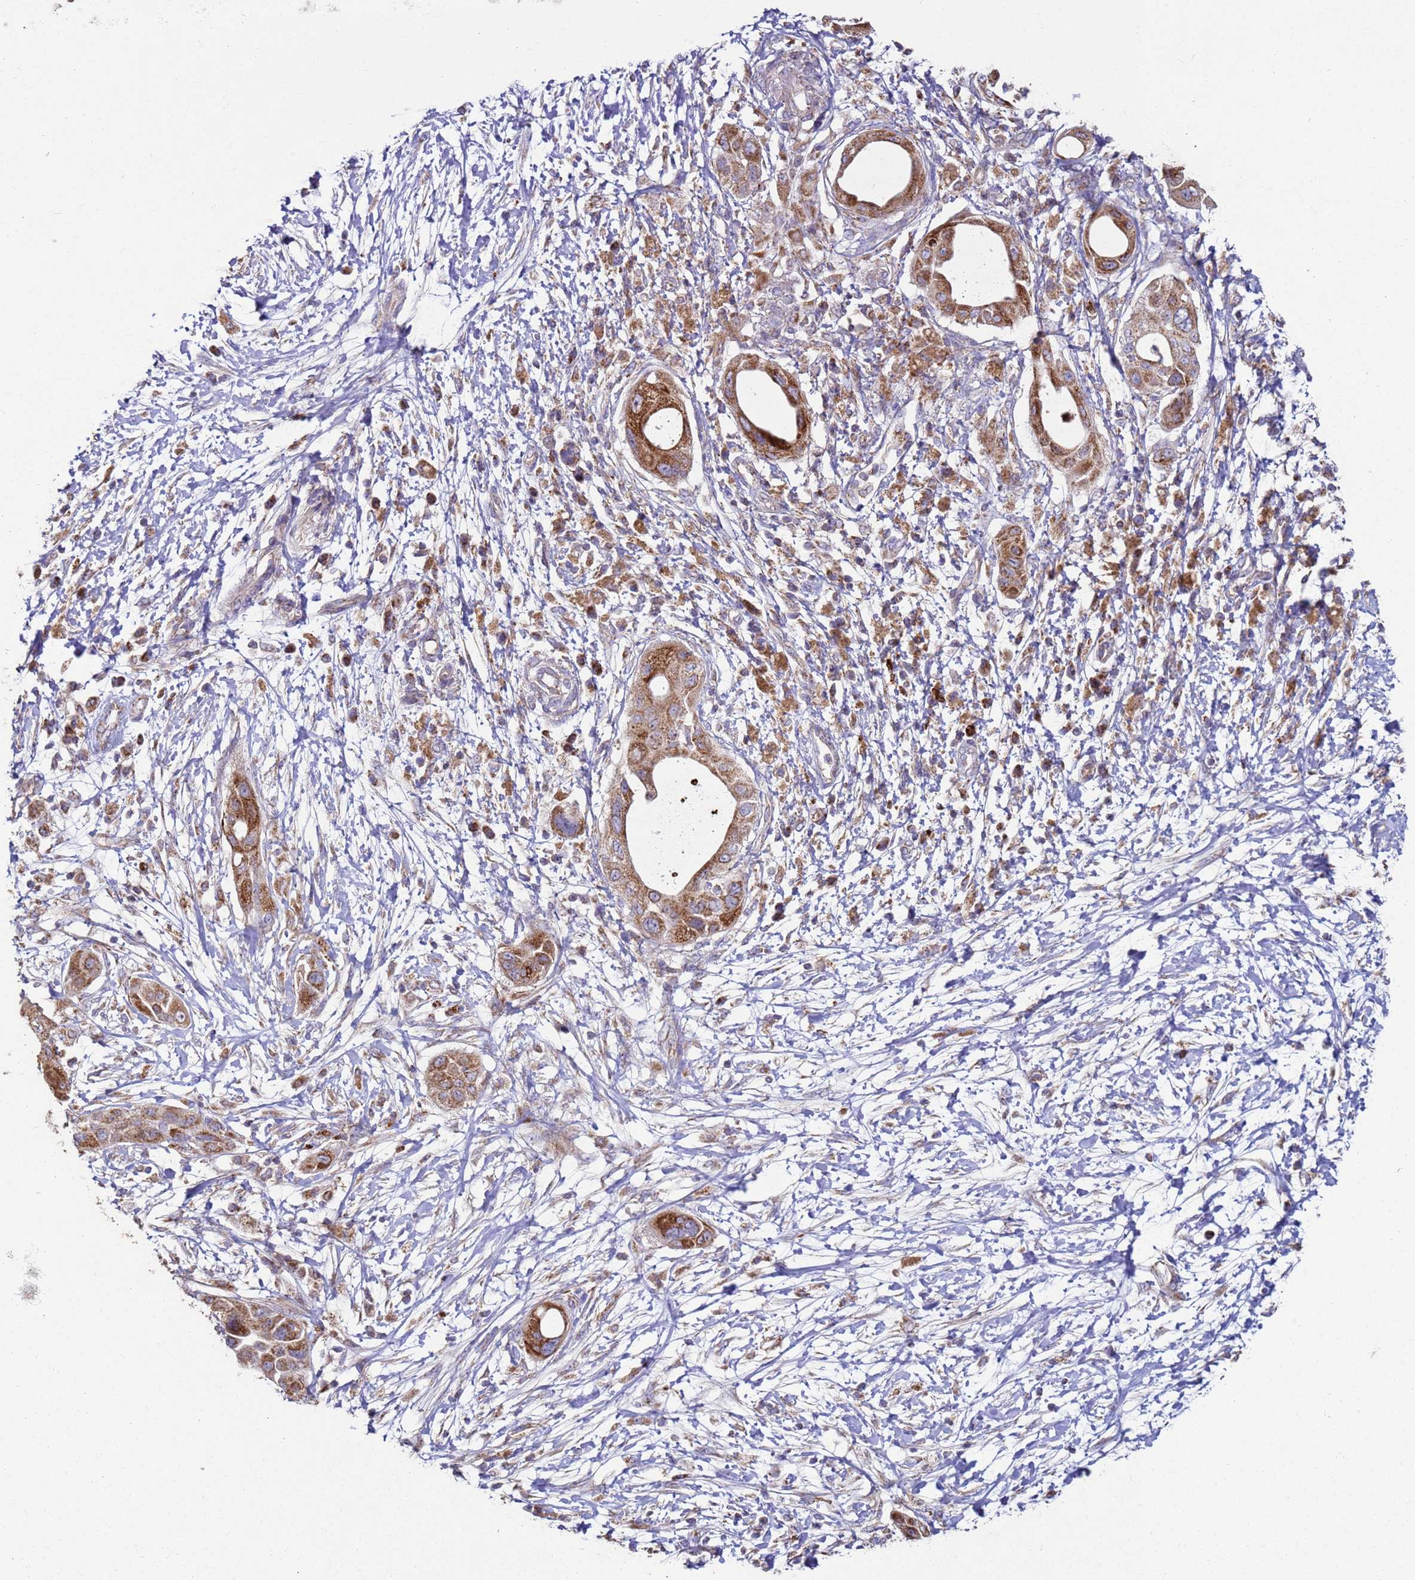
{"staining": {"intensity": "moderate", "quantity": ">75%", "location": "cytoplasmic/membranous"}, "tissue": "pancreatic cancer", "cell_type": "Tumor cells", "image_type": "cancer", "snomed": [{"axis": "morphology", "description": "Adenocarcinoma, NOS"}, {"axis": "topography", "description": "Pancreas"}], "caption": "A photomicrograph showing moderate cytoplasmic/membranous positivity in approximately >75% of tumor cells in adenocarcinoma (pancreatic), as visualized by brown immunohistochemical staining.", "gene": "FBXO33", "patient": {"sex": "male", "age": 68}}